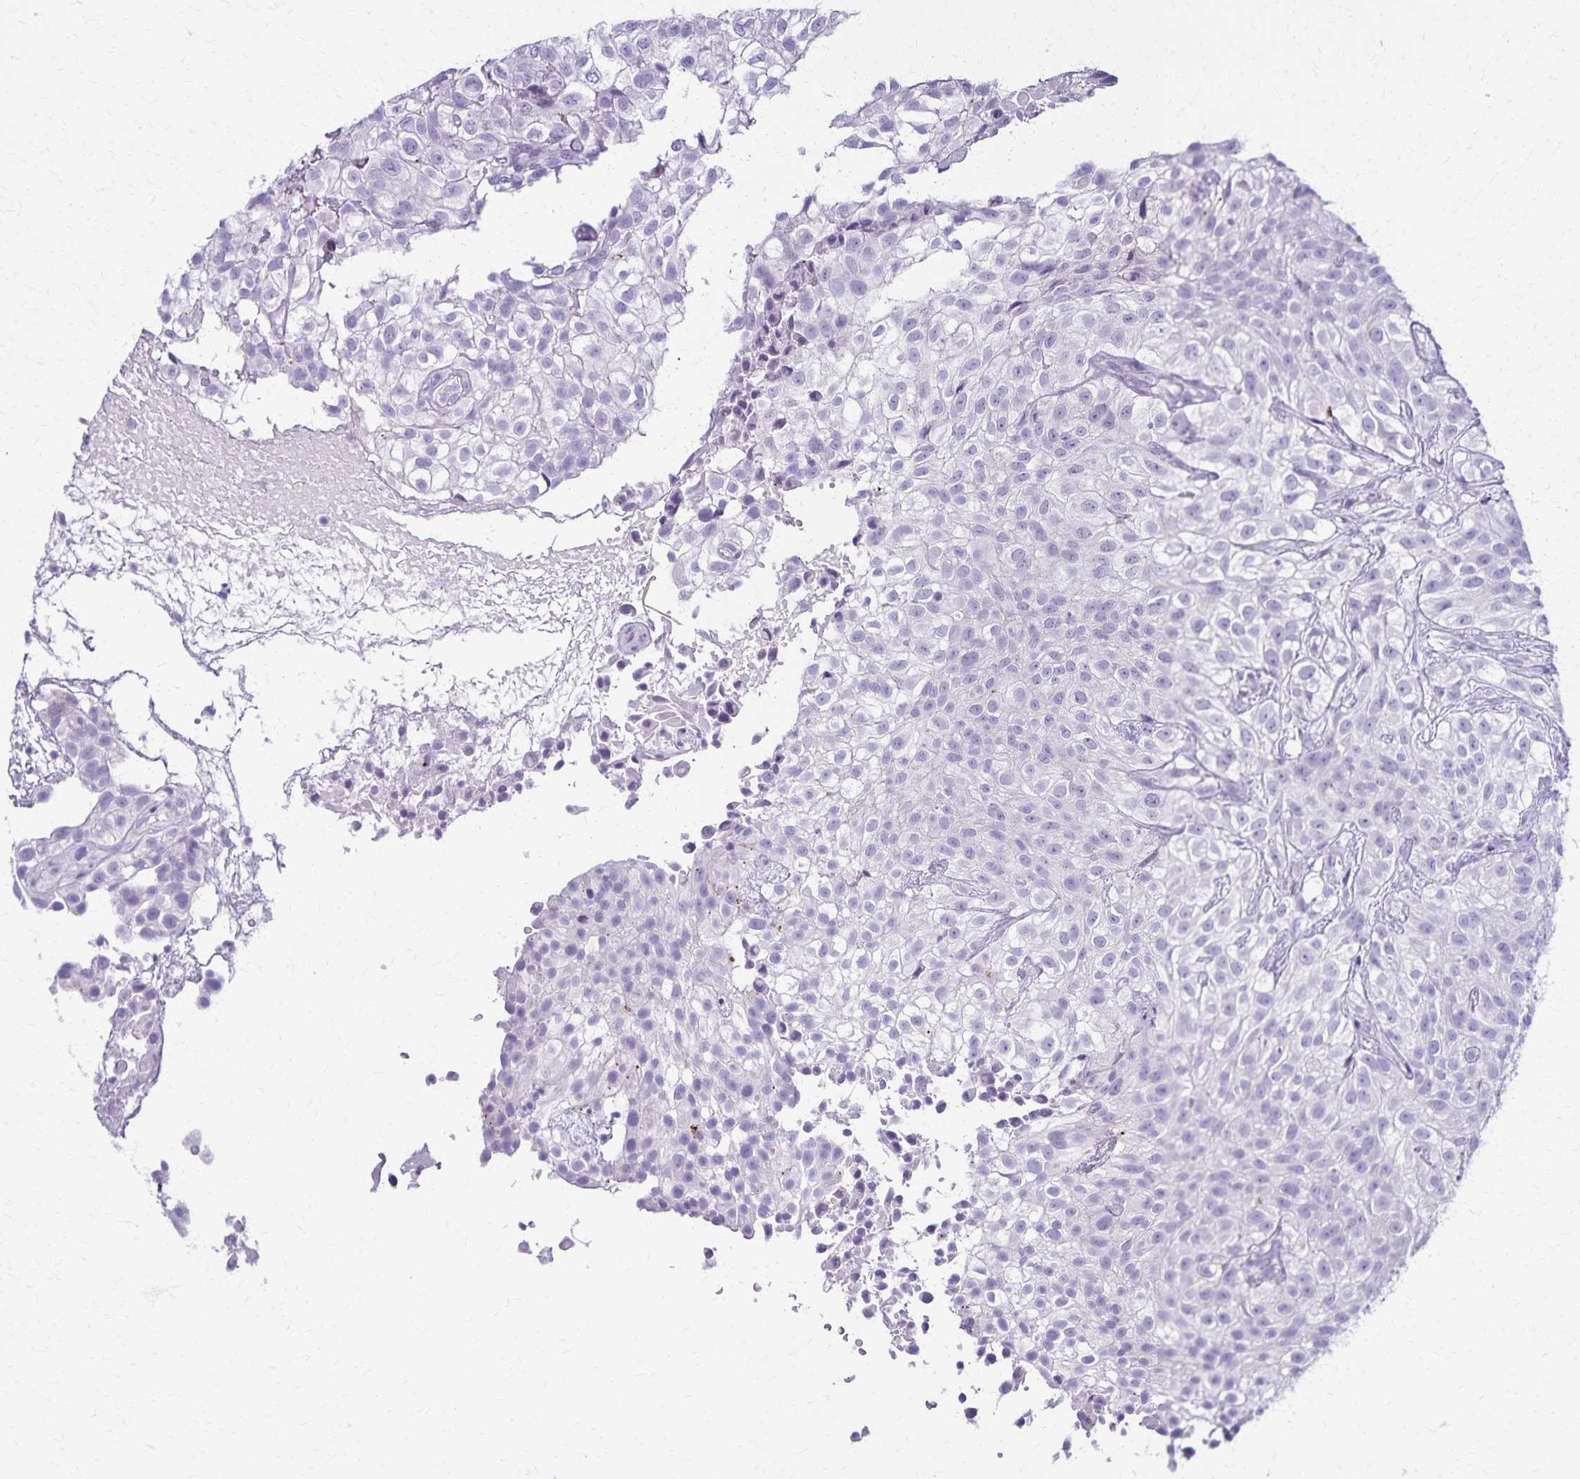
{"staining": {"intensity": "negative", "quantity": "none", "location": "none"}, "tissue": "urothelial cancer", "cell_type": "Tumor cells", "image_type": "cancer", "snomed": [{"axis": "morphology", "description": "Urothelial carcinoma, High grade"}, {"axis": "topography", "description": "Urinary bladder"}], "caption": "This micrograph is of urothelial cancer stained with IHC to label a protein in brown with the nuclei are counter-stained blue. There is no staining in tumor cells. The staining was performed using DAB (3,3'-diaminobenzidine) to visualize the protein expression in brown, while the nuclei were stained in blue with hematoxylin (Magnification: 20x).", "gene": "TMEM60", "patient": {"sex": "male", "age": 56}}